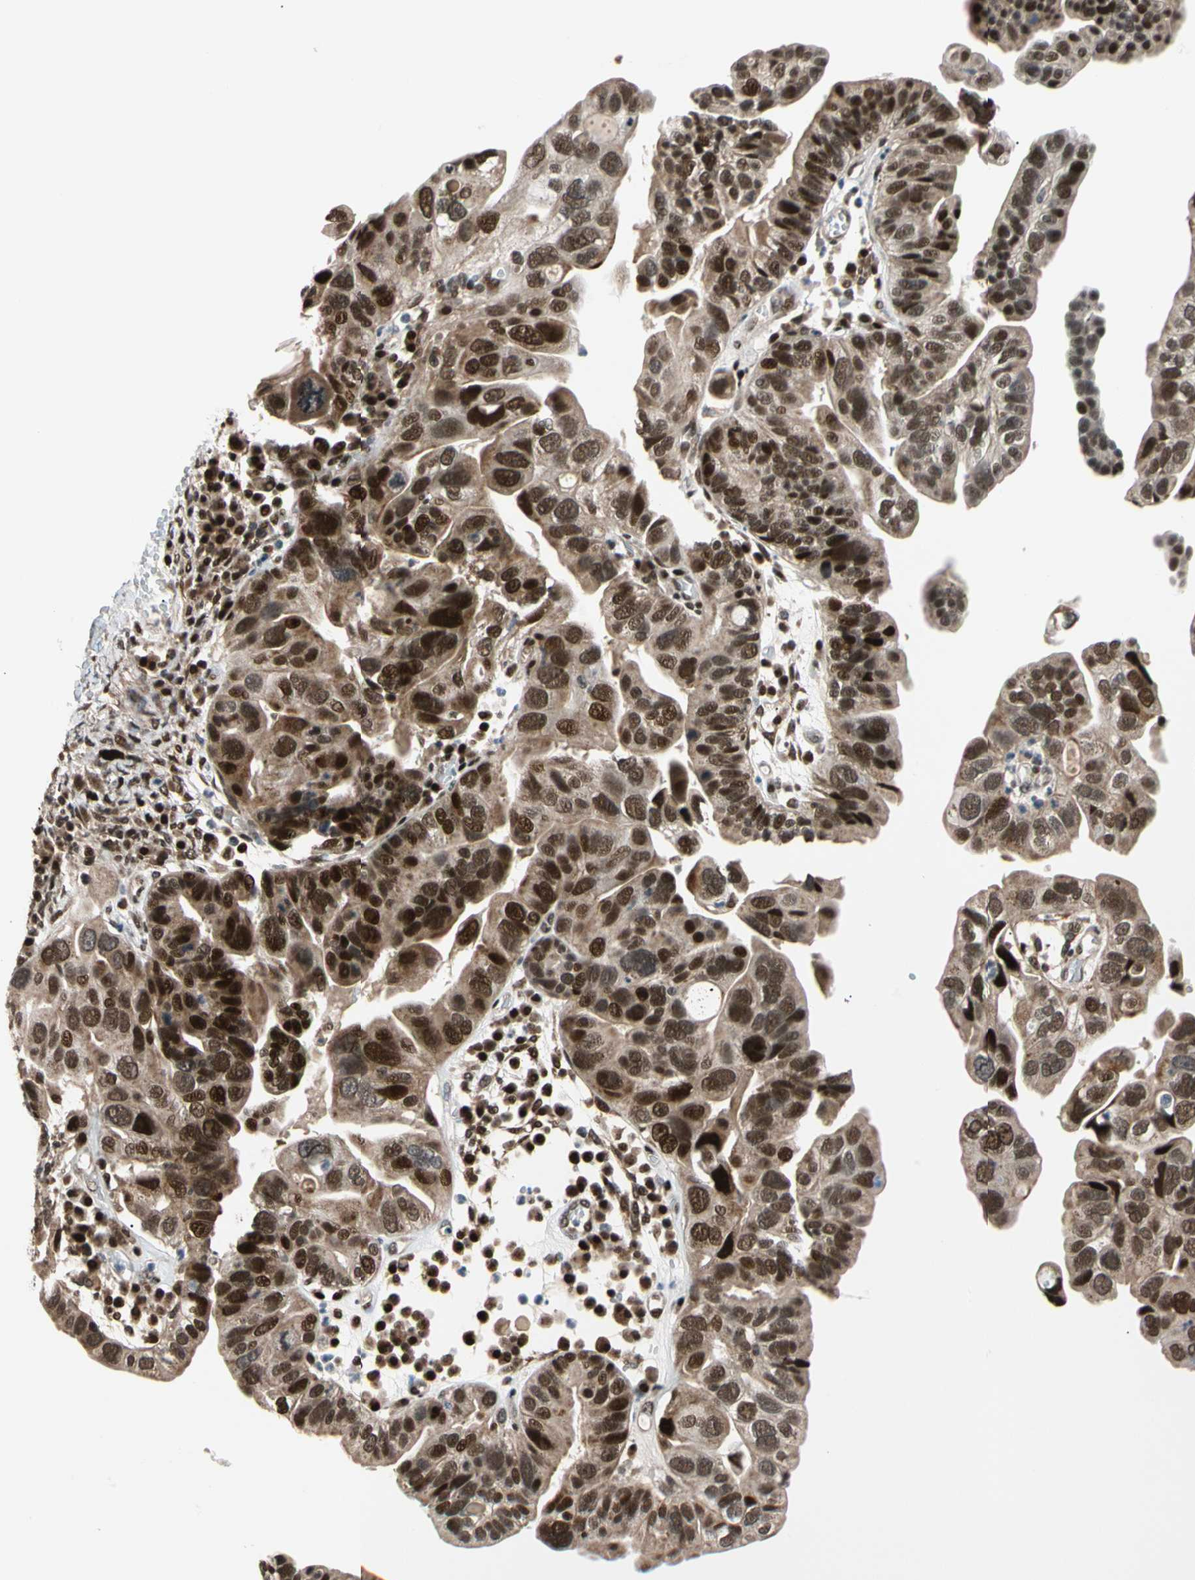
{"staining": {"intensity": "strong", "quantity": ">75%", "location": "nuclear"}, "tissue": "ovarian cancer", "cell_type": "Tumor cells", "image_type": "cancer", "snomed": [{"axis": "morphology", "description": "Cystadenocarcinoma, serous, NOS"}, {"axis": "topography", "description": "Ovary"}], "caption": "Strong nuclear positivity is seen in about >75% of tumor cells in ovarian cancer (serous cystadenocarcinoma).", "gene": "E2F1", "patient": {"sex": "female", "age": 56}}